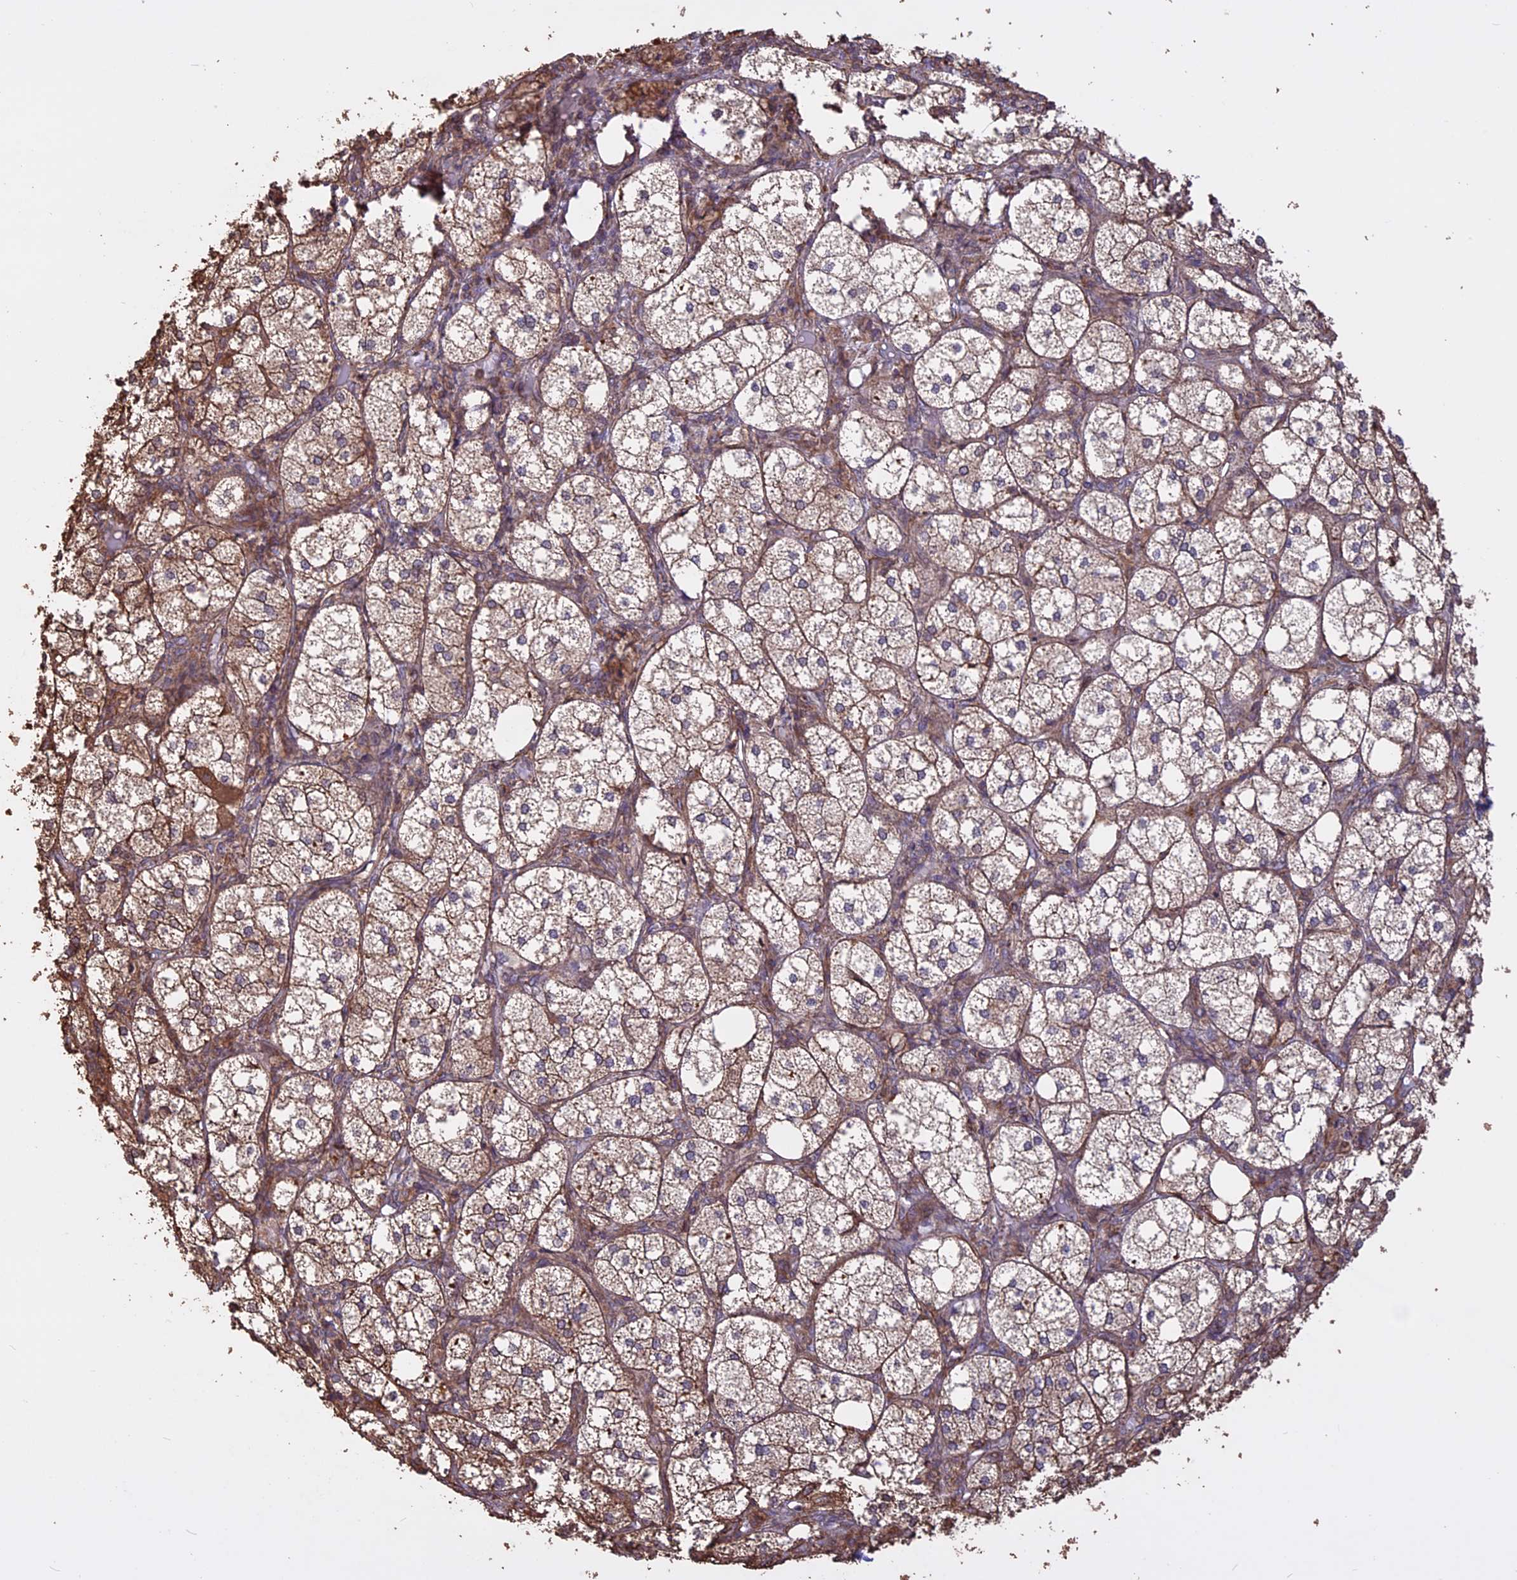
{"staining": {"intensity": "moderate", "quantity": "25%-75%", "location": "cytoplasmic/membranous"}, "tissue": "adrenal gland", "cell_type": "Glandular cells", "image_type": "normal", "snomed": [{"axis": "morphology", "description": "Normal tissue, NOS"}, {"axis": "topography", "description": "Adrenal gland"}], "caption": "Adrenal gland was stained to show a protein in brown. There is medium levels of moderate cytoplasmic/membranous expression in approximately 25%-75% of glandular cells.", "gene": "CCDC148", "patient": {"sex": "female", "age": 61}}